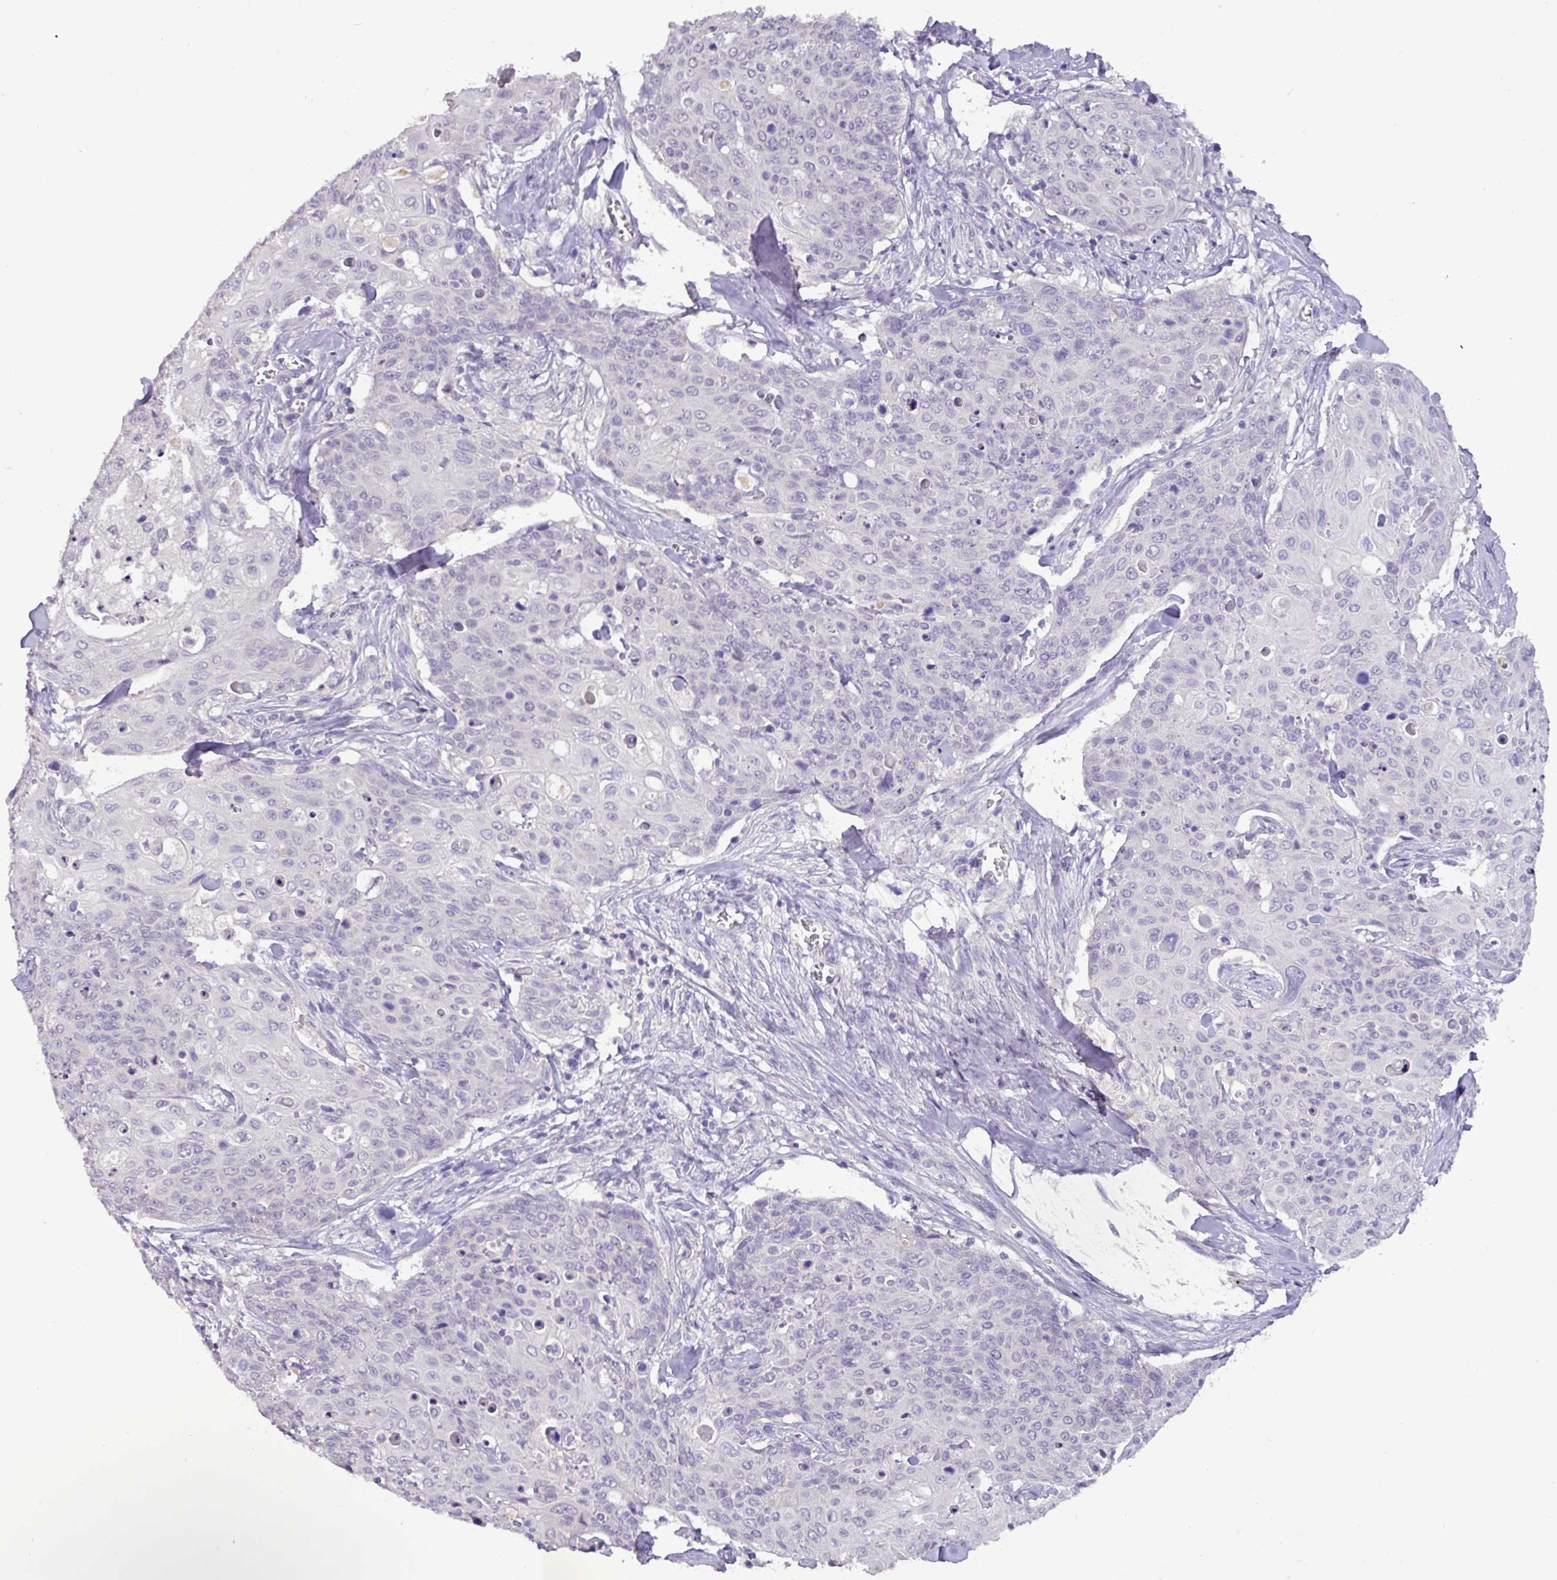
{"staining": {"intensity": "negative", "quantity": "none", "location": "none"}, "tissue": "skin cancer", "cell_type": "Tumor cells", "image_type": "cancer", "snomed": [{"axis": "morphology", "description": "Squamous cell carcinoma, NOS"}, {"axis": "topography", "description": "Skin"}, {"axis": "topography", "description": "Vulva"}], "caption": "Squamous cell carcinoma (skin) stained for a protein using immunohistochemistry exhibits no expression tumor cells.", "gene": "PAX8", "patient": {"sex": "female", "age": 85}}